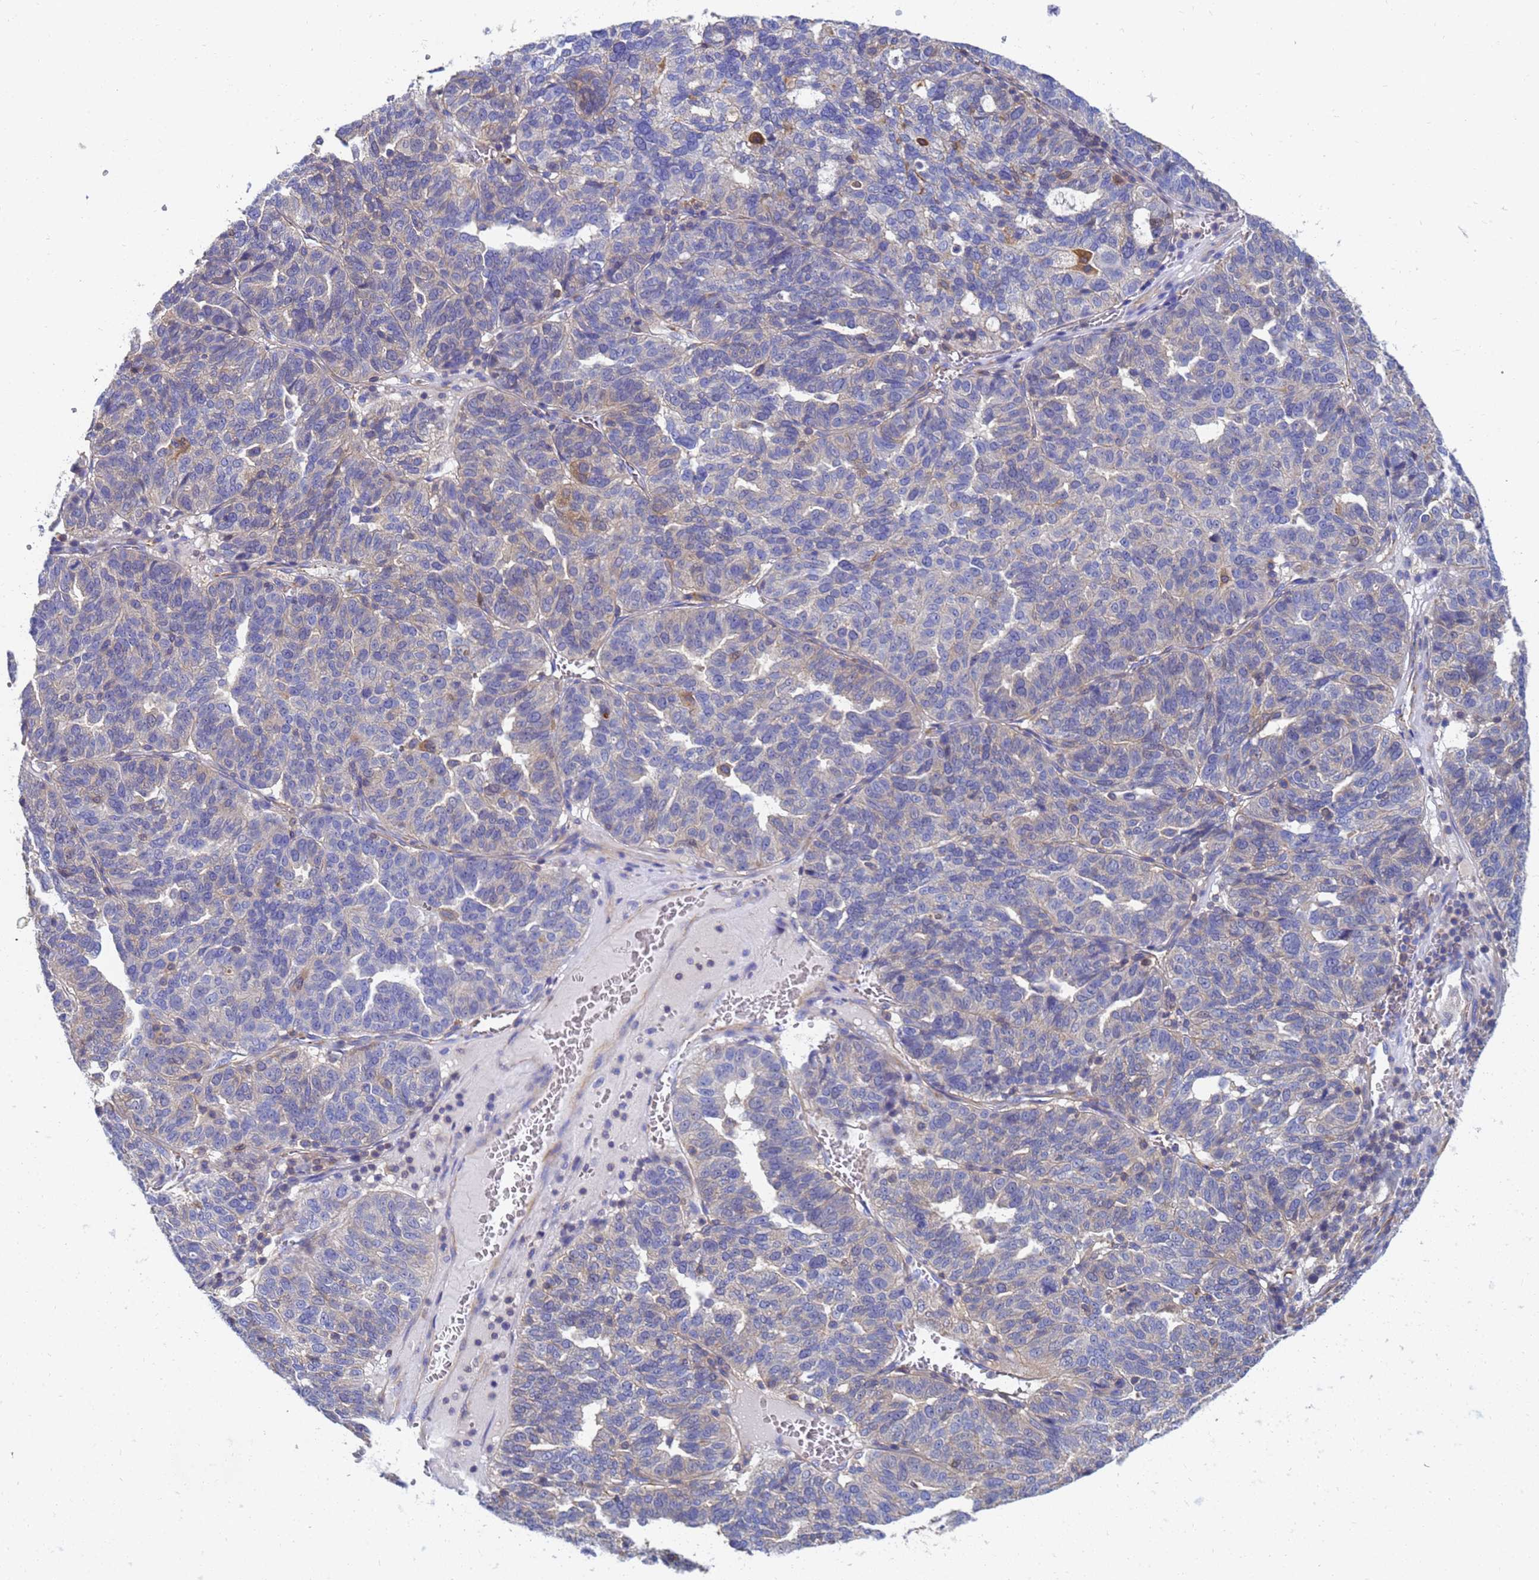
{"staining": {"intensity": "negative", "quantity": "none", "location": "none"}, "tissue": "ovarian cancer", "cell_type": "Tumor cells", "image_type": "cancer", "snomed": [{"axis": "morphology", "description": "Cystadenocarcinoma, serous, NOS"}, {"axis": "topography", "description": "Ovary"}], "caption": "Immunohistochemical staining of human ovarian cancer reveals no significant positivity in tumor cells.", "gene": "GCHFR", "patient": {"sex": "female", "age": 59}}